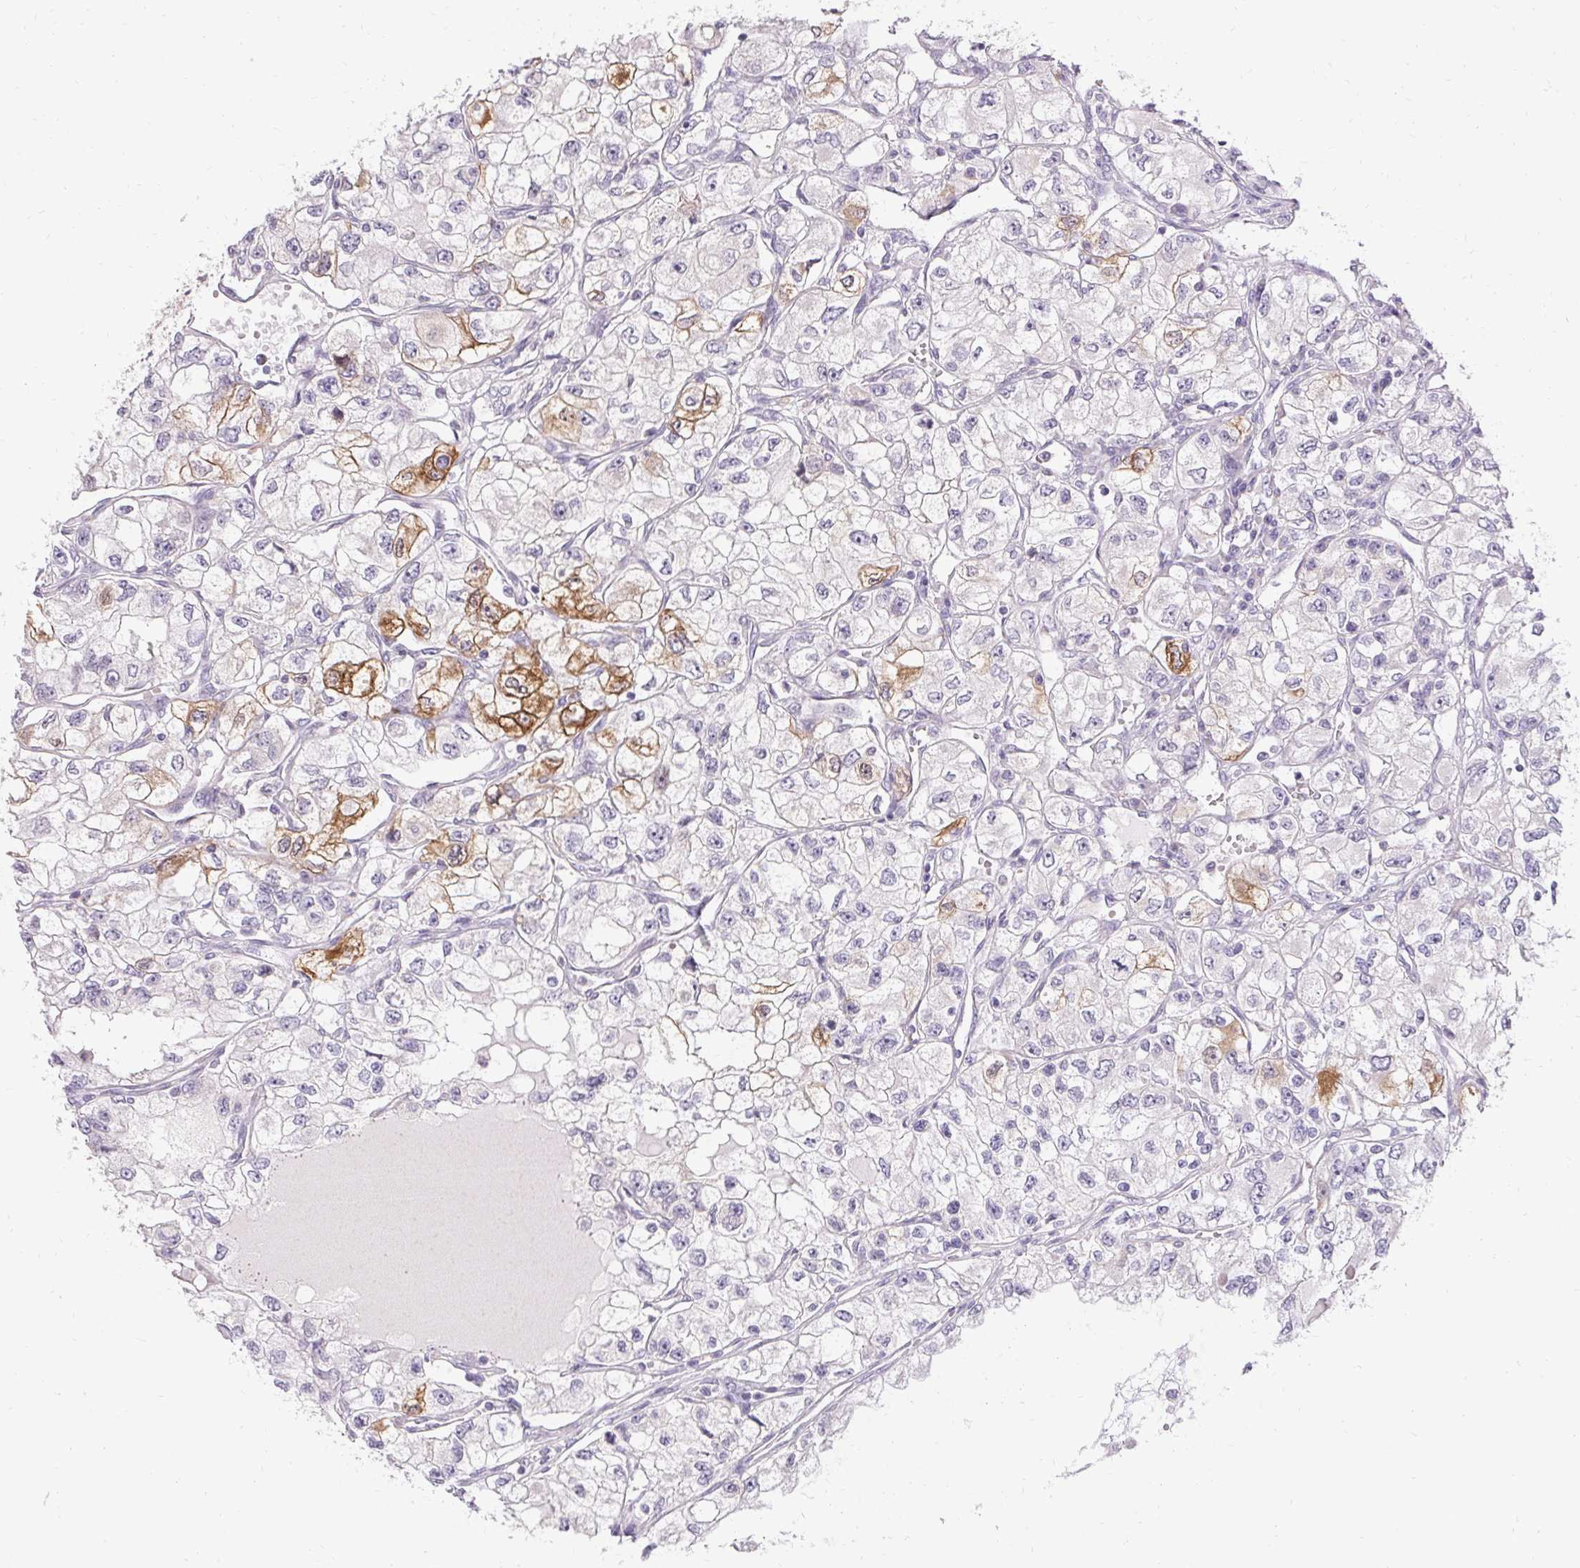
{"staining": {"intensity": "moderate", "quantity": "<25%", "location": "cytoplasmic/membranous"}, "tissue": "renal cancer", "cell_type": "Tumor cells", "image_type": "cancer", "snomed": [{"axis": "morphology", "description": "Adenocarcinoma, NOS"}, {"axis": "topography", "description": "Kidney"}], "caption": "Immunohistochemical staining of human renal cancer reveals moderate cytoplasmic/membranous protein staining in approximately <25% of tumor cells.", "gene": "HSD17B3", "patient": {"sex": "female", "age": 59}}